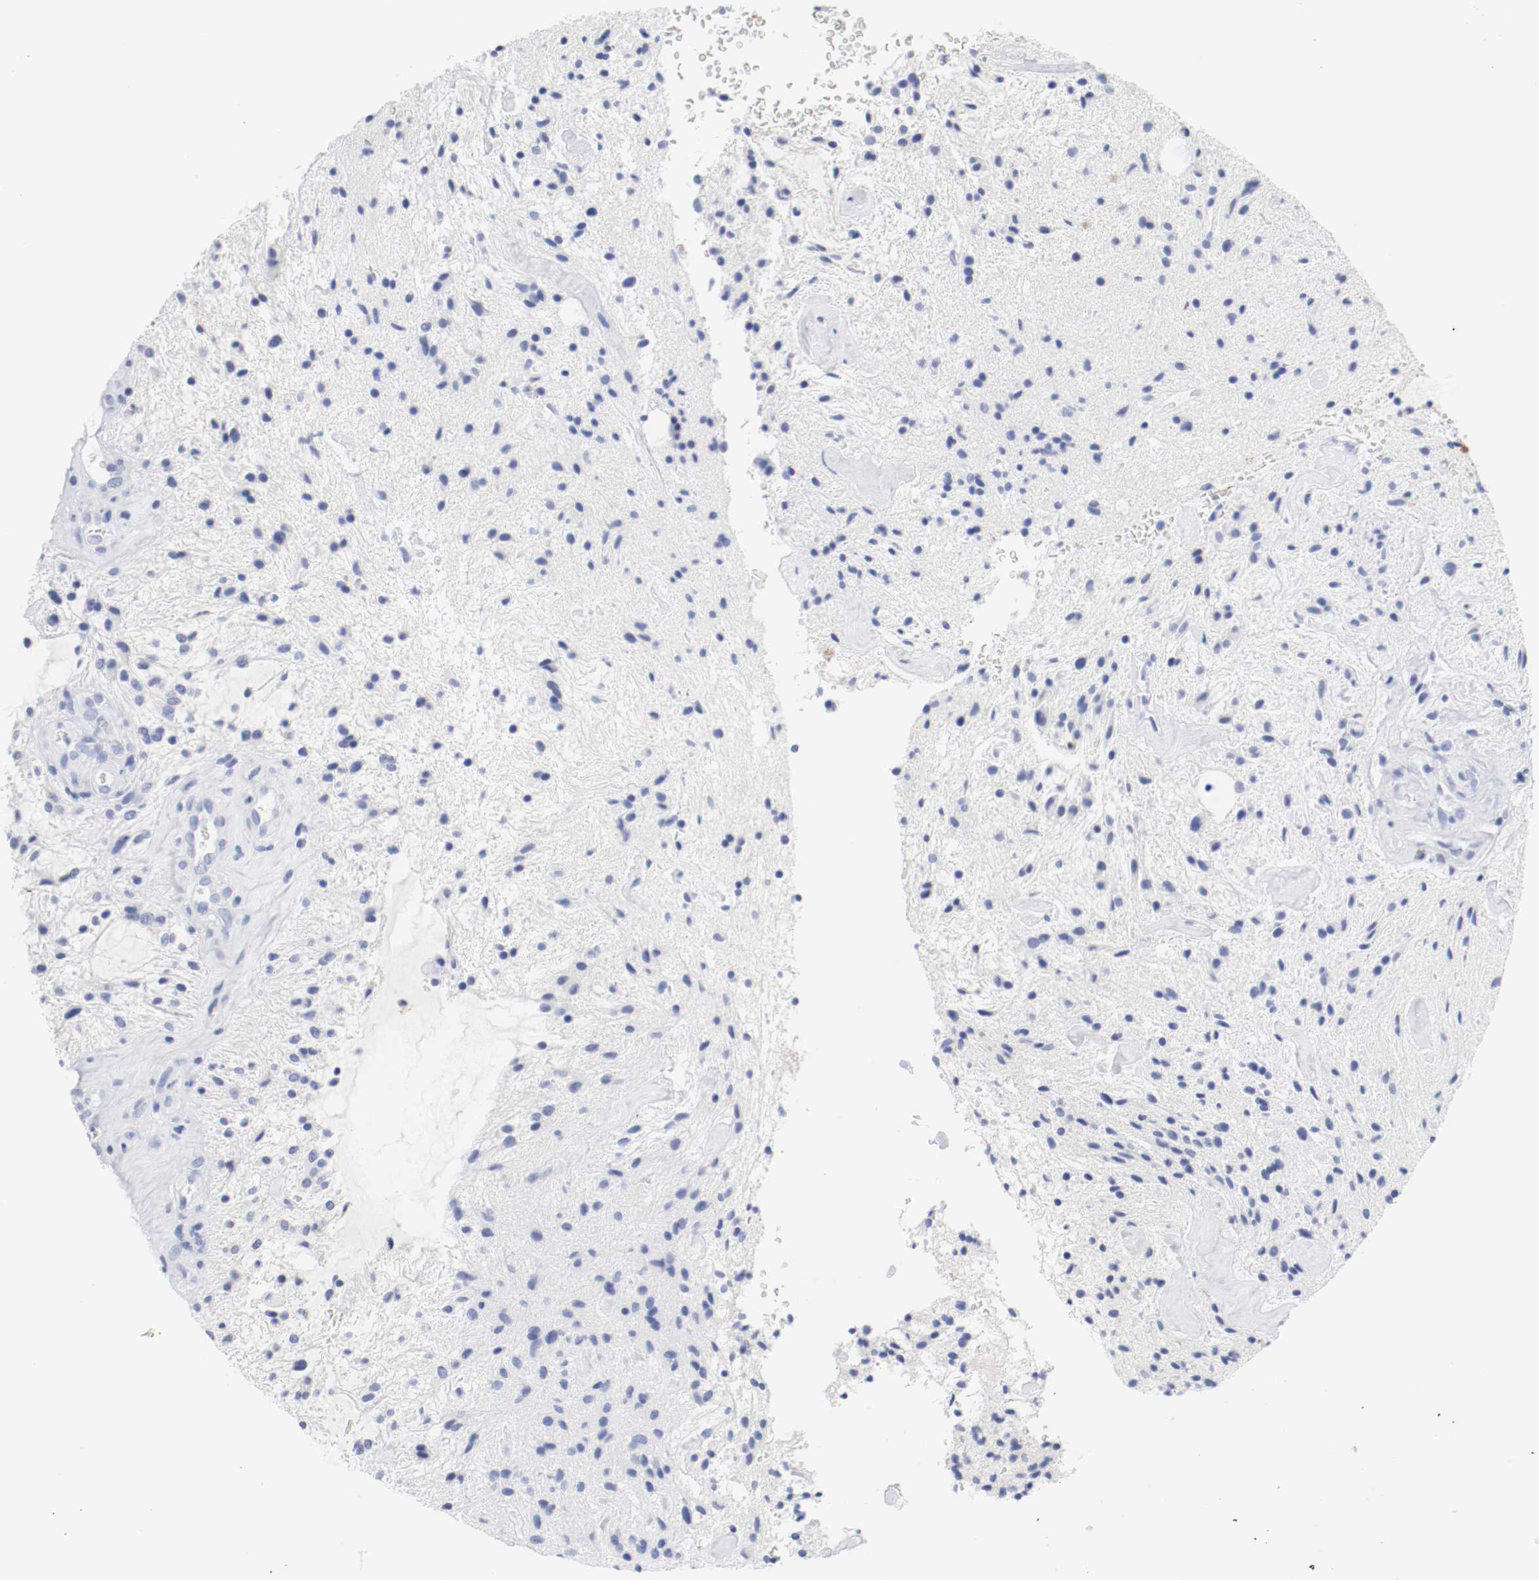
{"staining": {"intensity": "negative", "quantity": "none", "location": "none"}, "tissue": "glioma", "cell_type": "Tumor cells", "image_type": "cancer", "snomed": [{"axis": "morphology", "description": "Glioma, malignant, NOS"}, {"axis": "topography", "description": "Cerebellum"}], "caption": "Immunohistochemical staining of human malignant glioma shows no significant positivity in tumor cells.", "gene": "GAD1", "patient": {"sex": "female", "age": 10}}